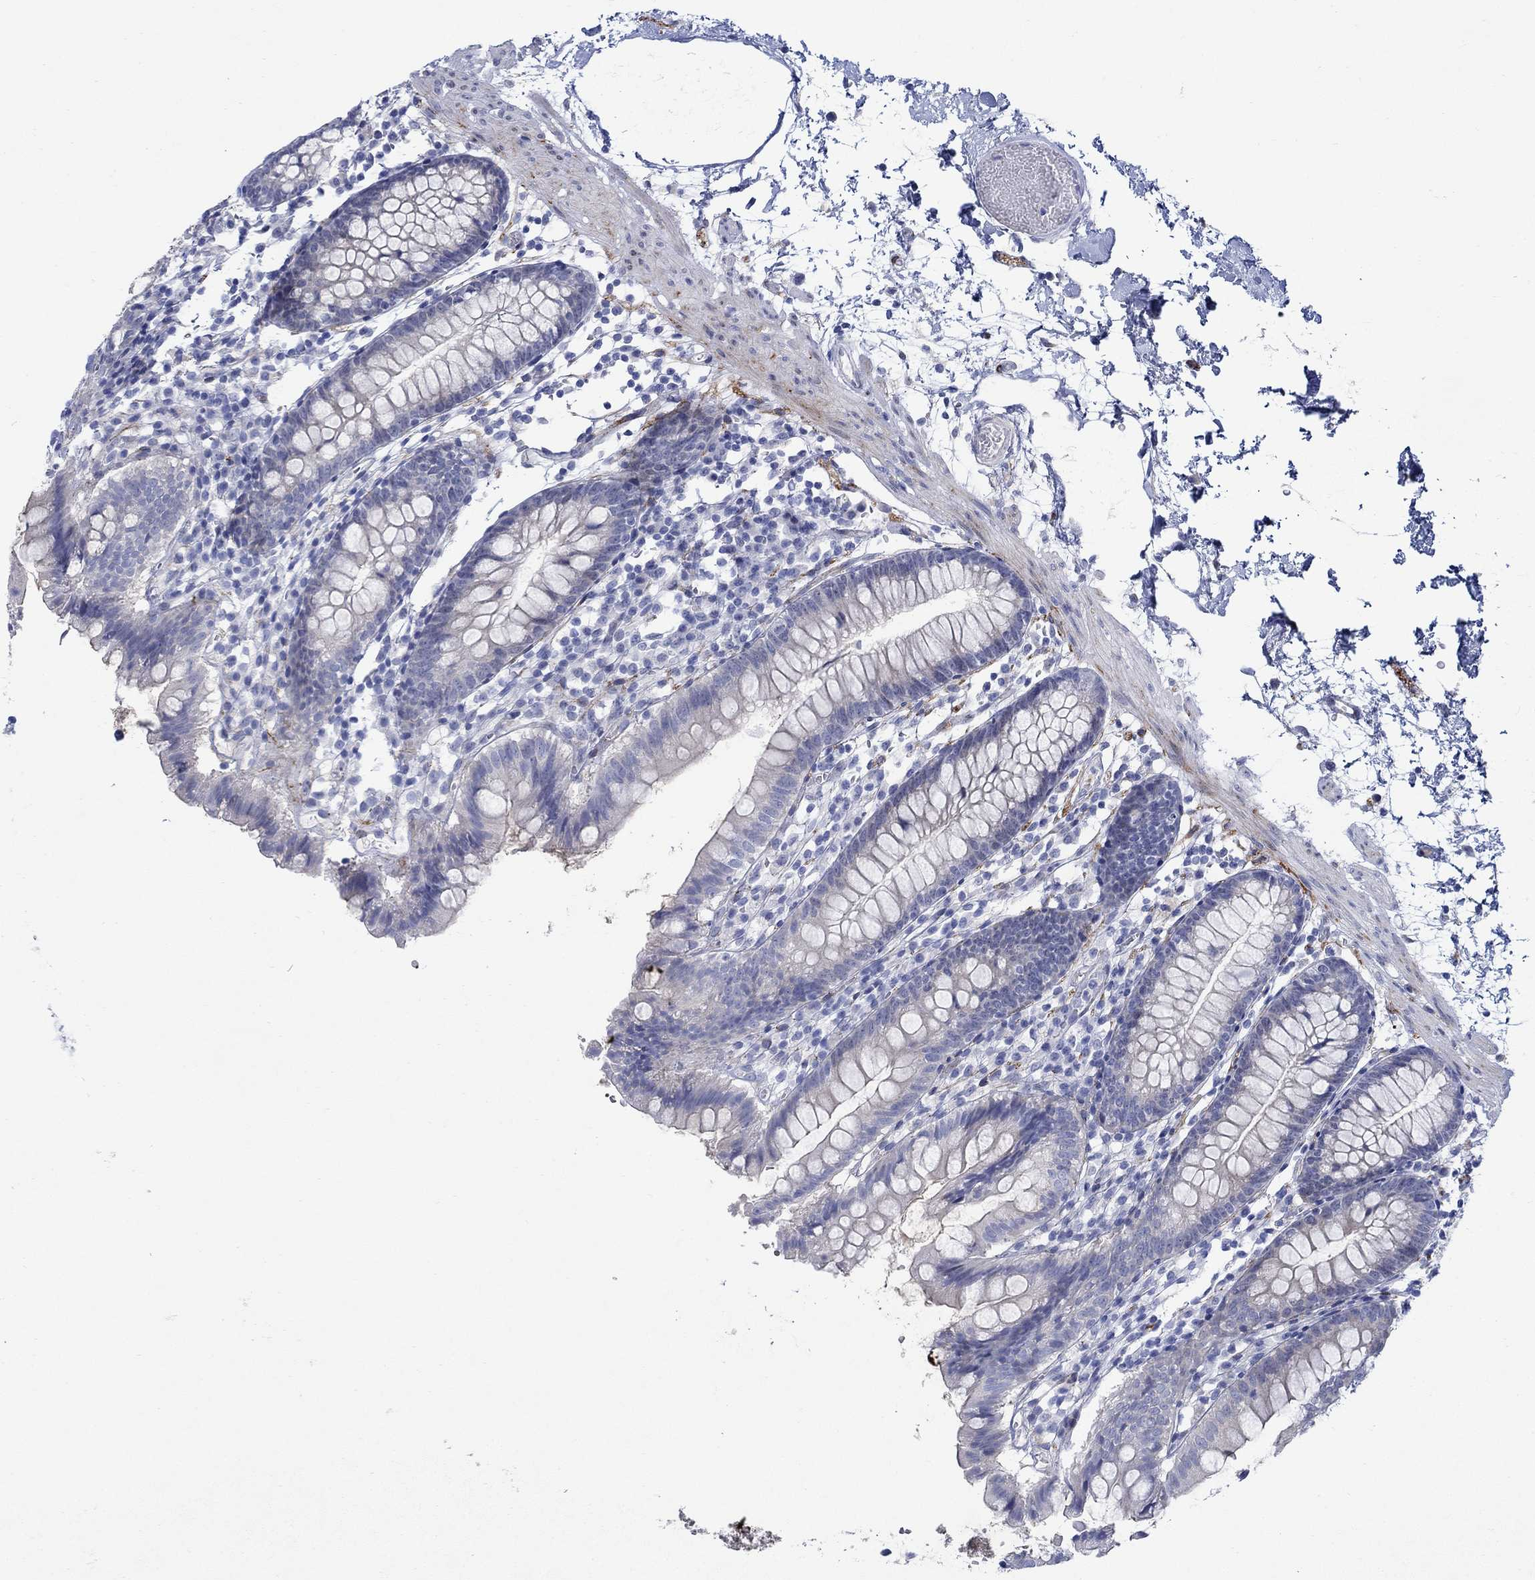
{"staining": {"intensity": "negative", "quantity": "none", "location": "none"}, "tissue": "small intestine", "cell_type": "Glandular cells", "image_type": "normal", "snomed": [{"axis": "morphology", "description": "Normal tissue, NOS"}, {"axis": "topography", "description": "Small intestine"}], "caption": "DAB immunohistochemical staining of unremarkable small intestine demonstrates no significant staining in glandular cells. (Stains: DAB immunohistochemistry with hematoxylin counter stain, Microscopy: brightfield microscopy at high magnification).", "gene": "KSR2", "patient": {"sex": "female", "age": 90}}